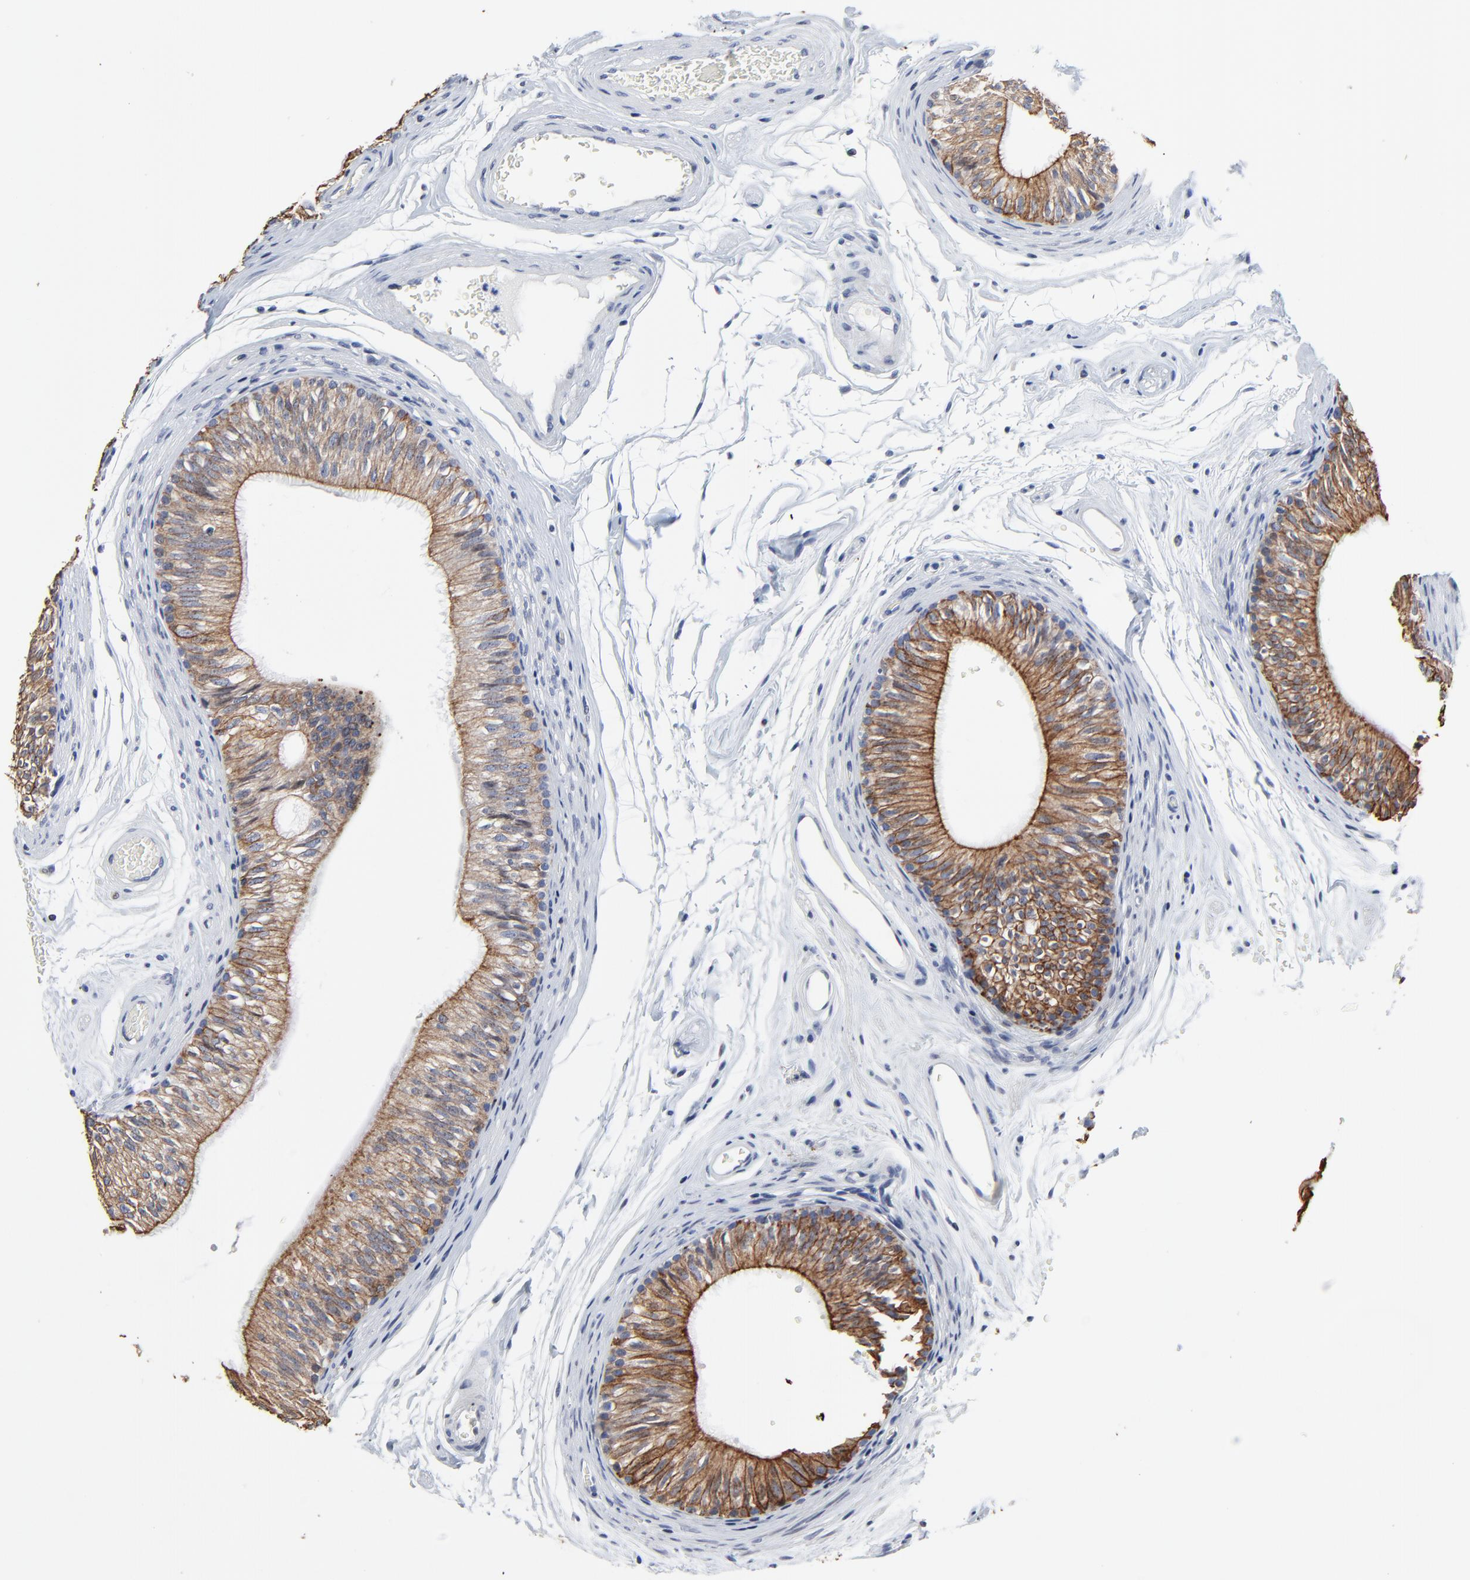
{"staining": {"intensity": "moderate", "quantity": ">75%", "location": "cytoplasmic/membranous"}, "tissue": "epididymis", "cell_type": "Glandular cells", "image_type": "normal", "snomed": [{"axis": "morphology", "description": "Normal tissue, NOS"}, {"axis": "topography", "description": "Testis"}, {"axis": "topography", "description": "Epididymis"}], "caption": "Protein analysis of normal epididymis reveals moderate cytoplasmic/membranous expression in approximately >75% of glandular cells.", "gene": "LNX1", "patient": {"sex": "male", "age": 36}}